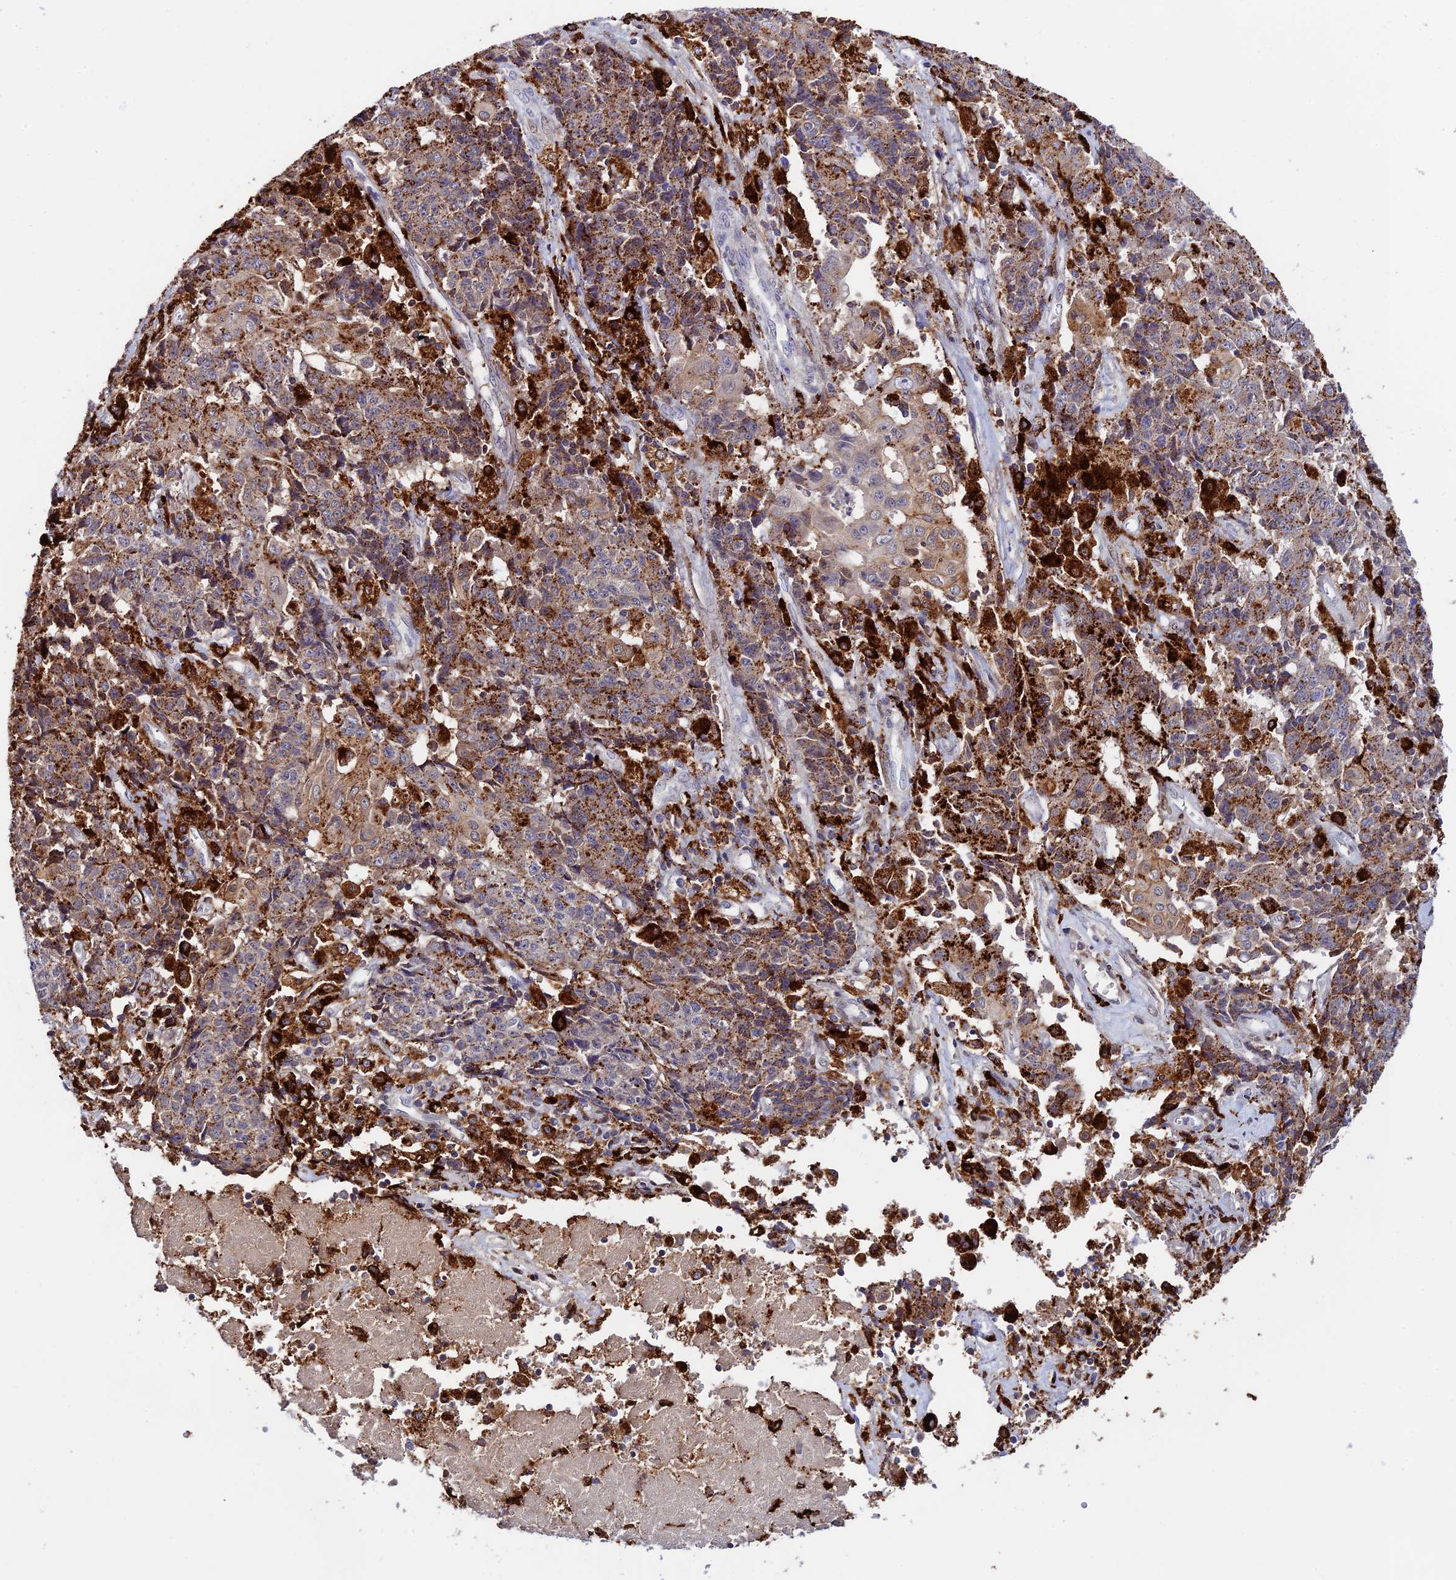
{"staining": {"intensity": "moderate", "quantity": ">75%", "location": "cytoplasmic/membranous"}, "tissue": "ovarian cancer", "cell_type": "Tumor cells", "image_type": "cancer", "snomed": [{"axis": "morphology", "description": "Carcinoma, endometroid"}, {"axis": "topography", "description": "Ovary"}], "caption": "There is medium levels of moderate cytoplasmic/membranous expression in tumor cells of endometroid carcinoma (ovarian), as demonstrated by immunohistochemical staining (brown color).", "gene": "HIC1", "patient": {"sex": "female", "age": 42}}